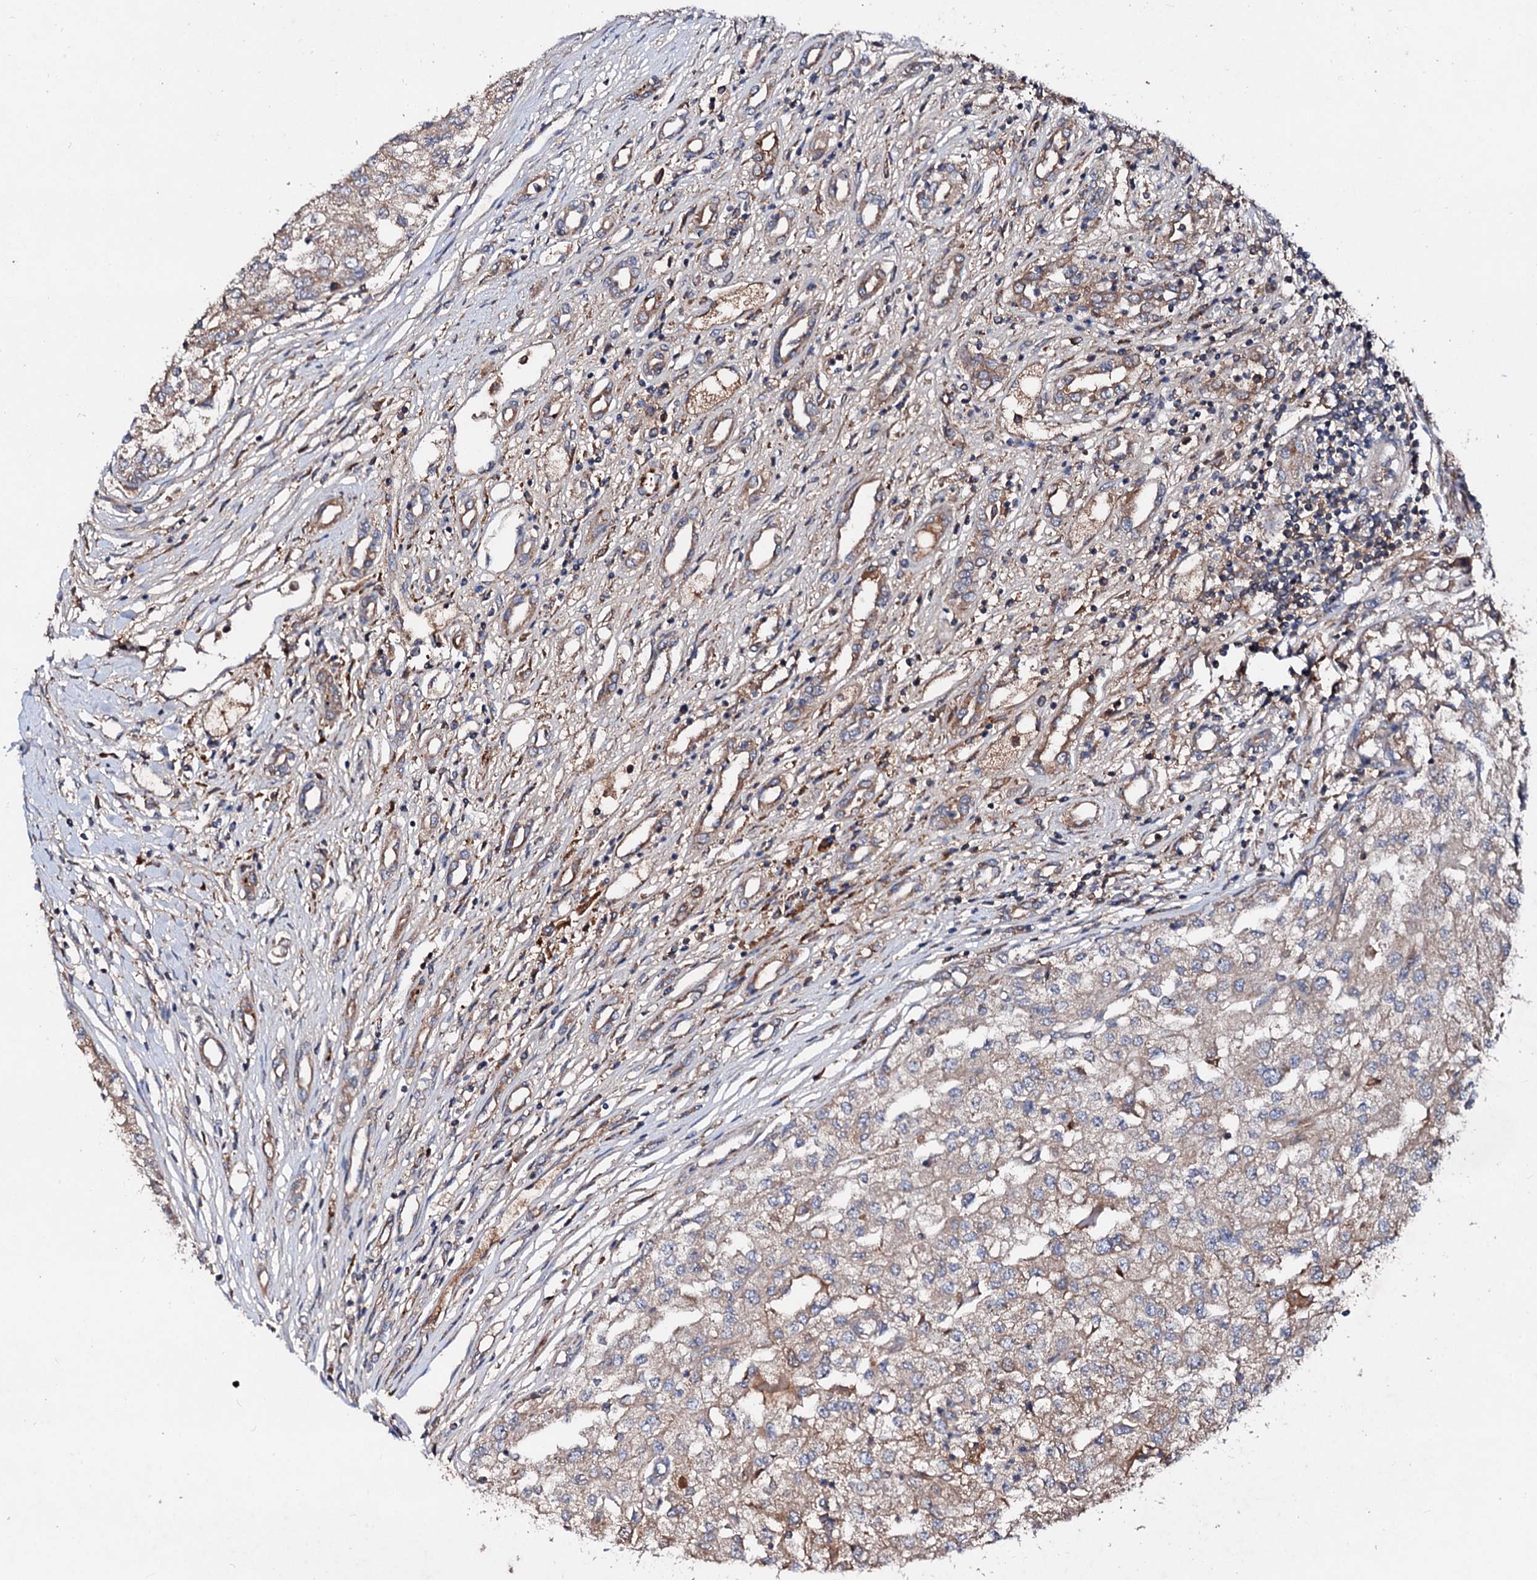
{"staining": {"intensity": "weak", "quantity": ">75%", "location": "cytoplasmic/membranous"}, "tissue": "renal cancer", "cell_type": "Tumor cells", "image_type": "cancer", "snomed": [{"axis": "morphology", "description": "Adenocarcinoma, NOS"}, {"axis": "topography", "description": "Kidney"}], "caption": "Immunohistochemistry (IHC) histopathology image of renal cancer (adenocarcinoma) stained for a protein (brown), which demonstrates low levels of weak cytoplasmic/membranous positivity in about >75% of tumor cells.", "gene": "EXTL1", "patient": {"sex": "female", "age": 54}}